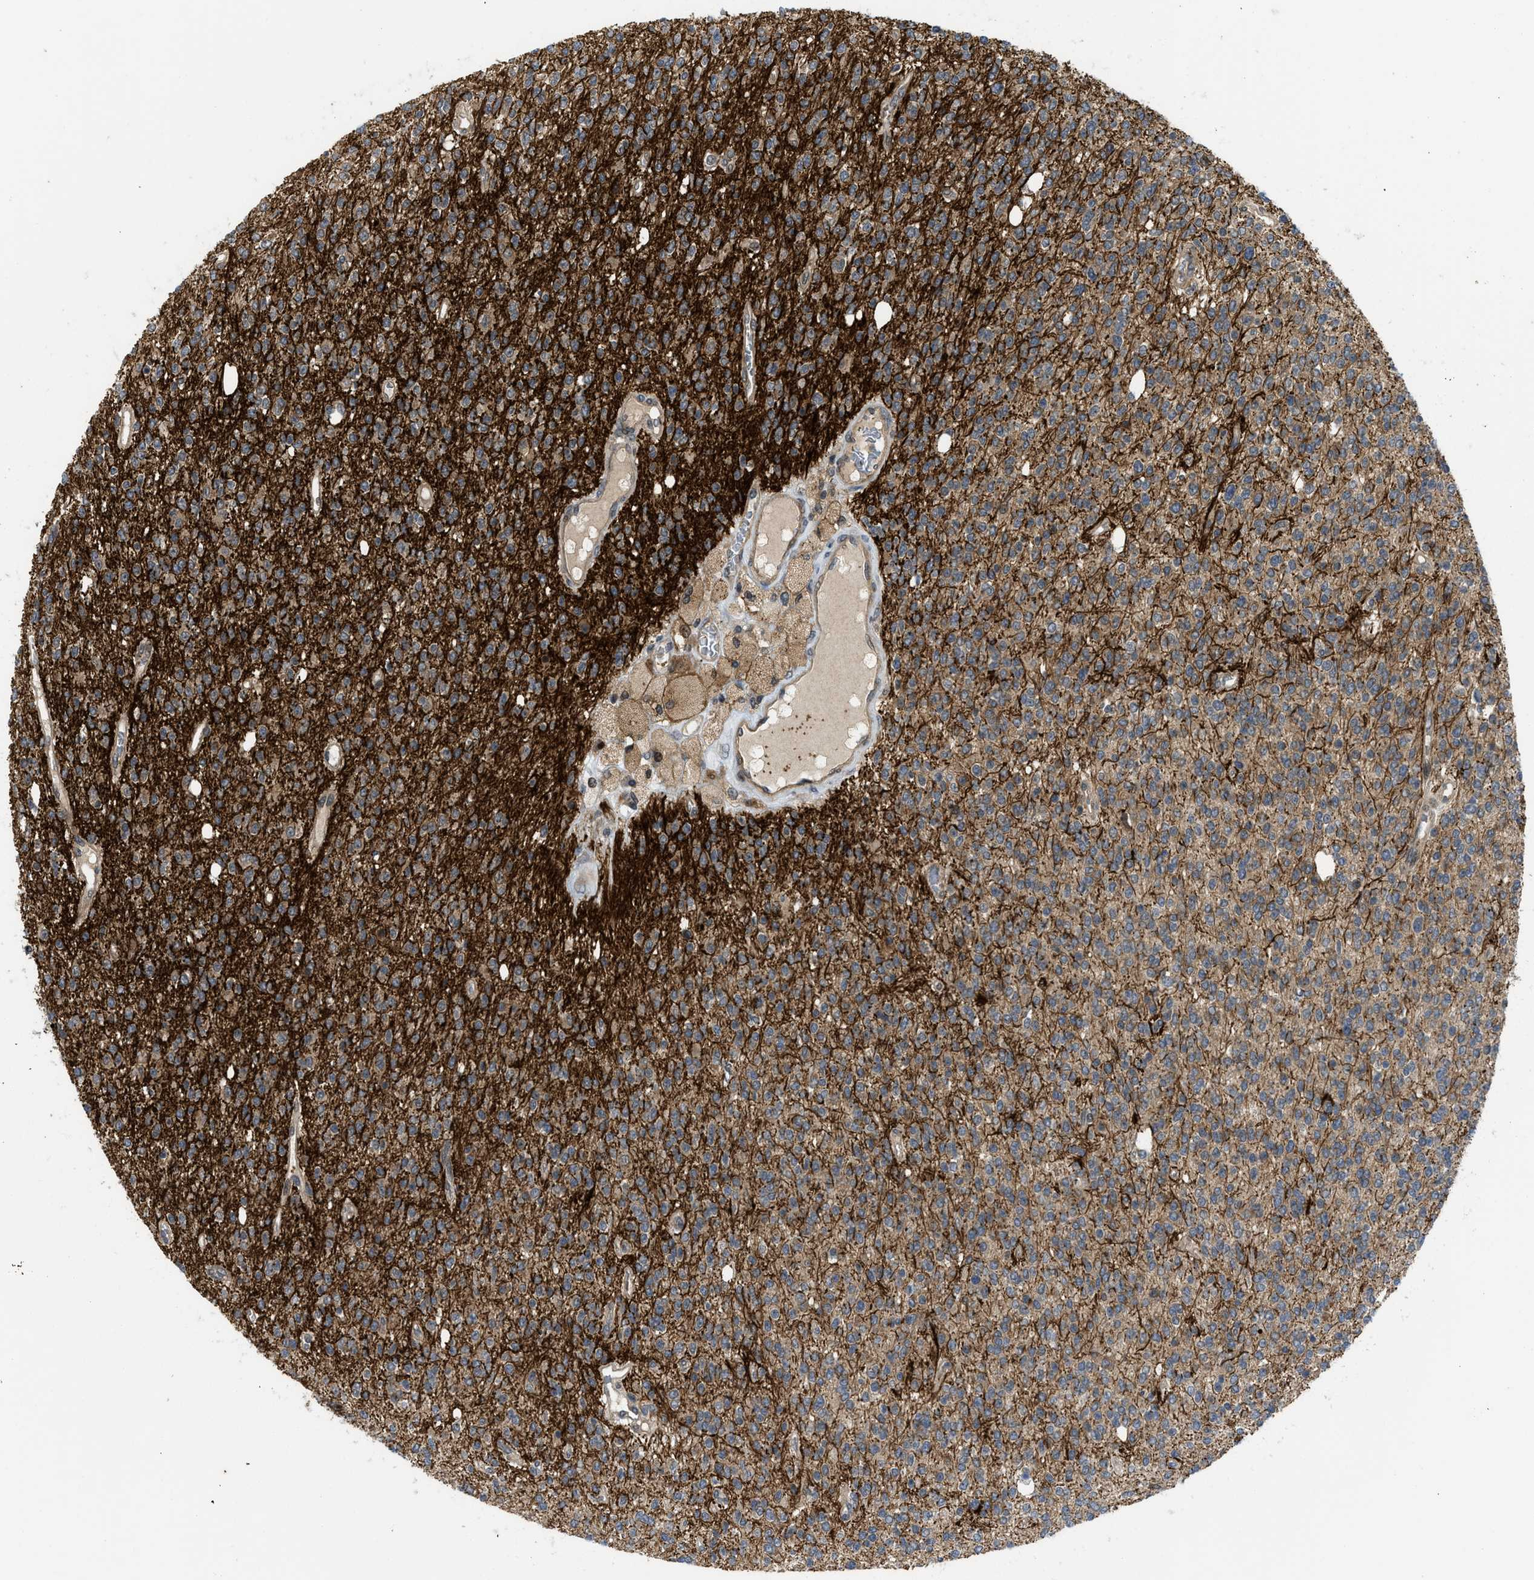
{"staining": {"intensity": "moderate", "quantity": ">75%", "location": "cytoplasmic/membranous"}, "tissue": "glioma", "cell_type": "Tumor cells", "image_type": "cancer", "snomed": [{"axis": "morphology", "description": "Glioma, malignant, High grade"}, {"axis": "topography", "description": "Brain"}], "caption": "An immunohistochemistry (IHC) histopathology image of tumor tissue is shown. Protein staining in brown labels moderate cytoplasmic/membranous positivity in glioma within tumor cells. (DAB (3,3'-diaminobenzidine) = brown stain, brightfield microscopy at high magnification).", "gene": "DNAJC28", "patient": {"sex": "male", "age": 34}}